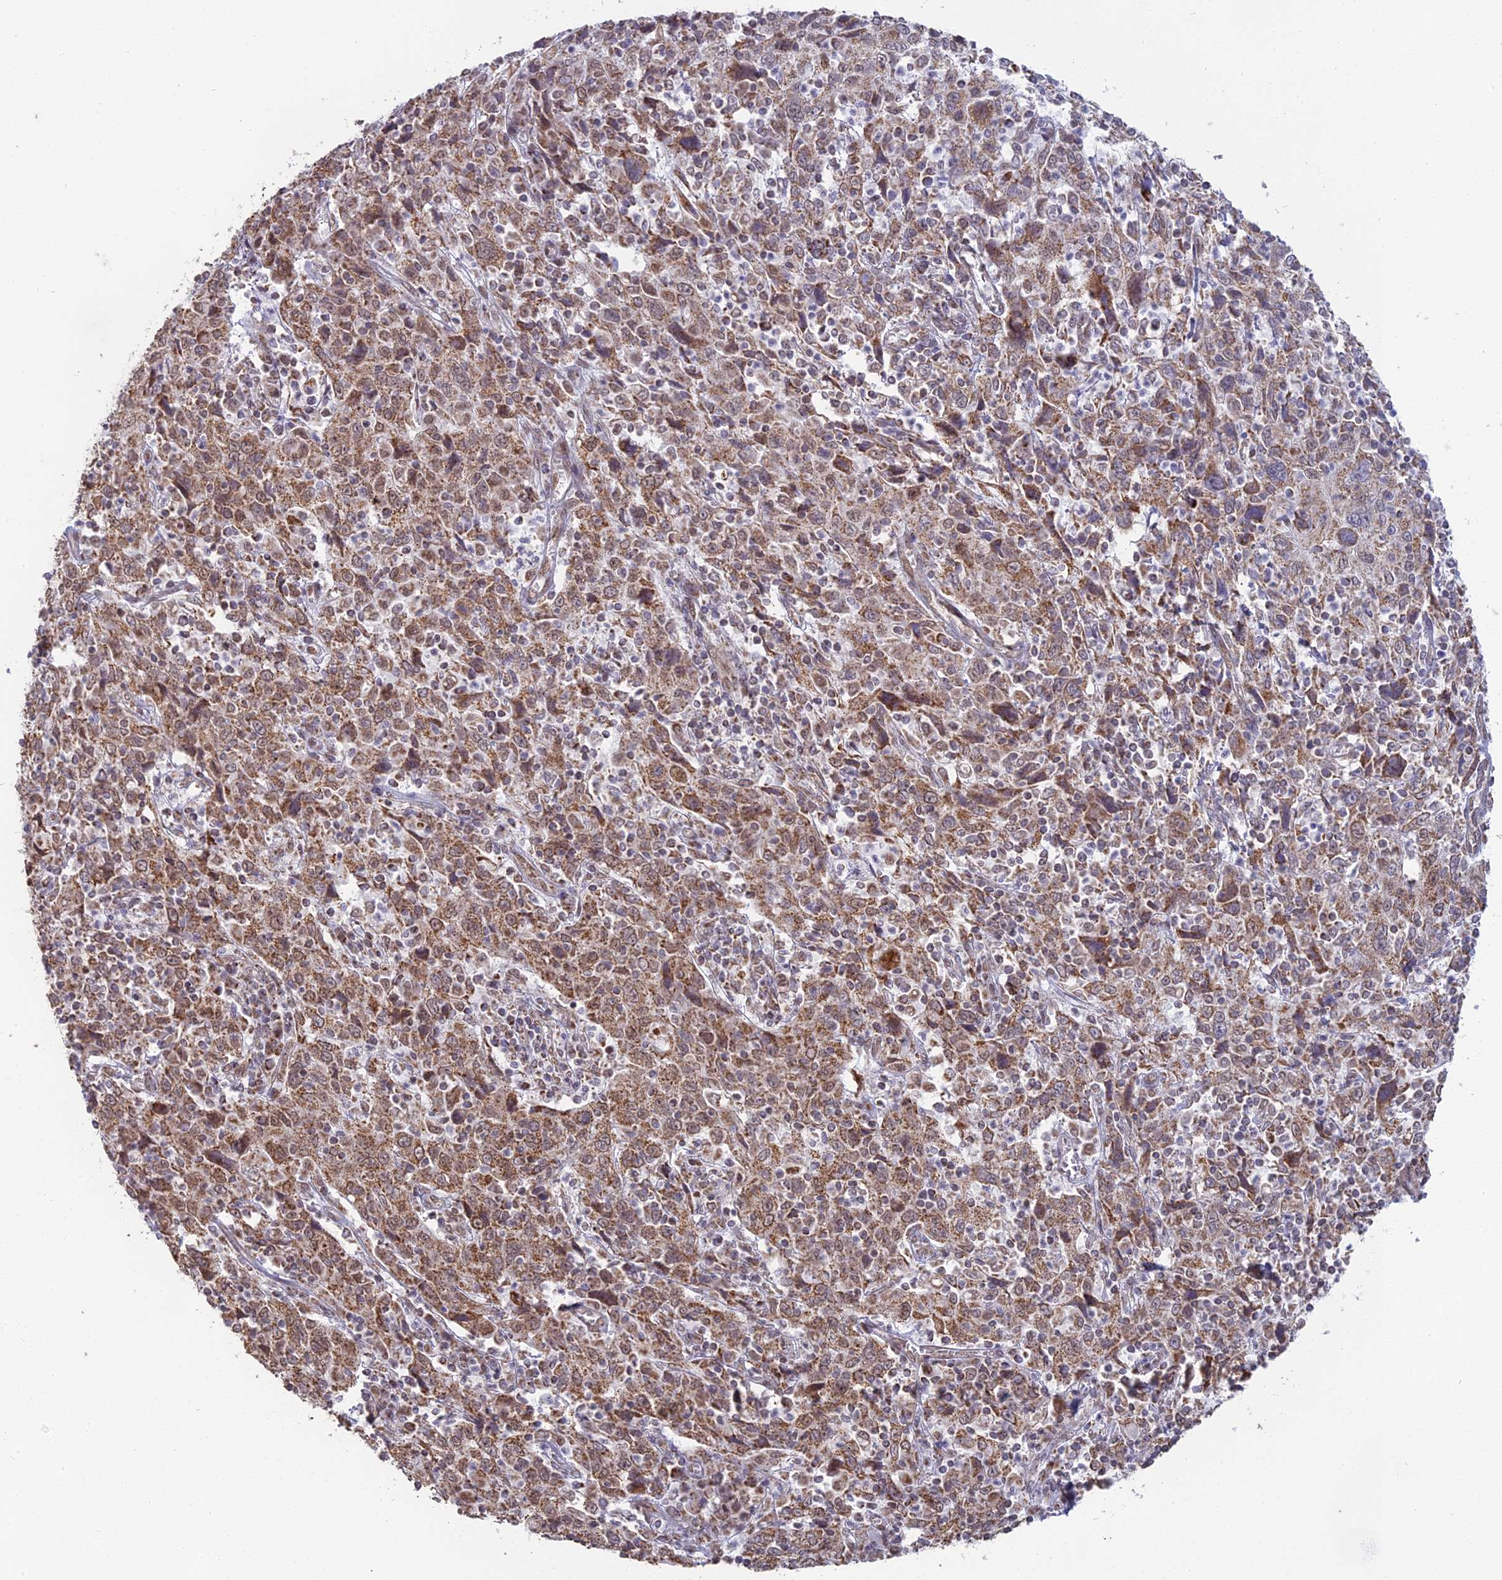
{"staining": {"intensity": "weak", "quantity": "25%-75%", "location": "cytoplasmic/membranous"}, "tissue": "cervical cancer", "cell_type": "Tumor cells", "image_type": "cancer", "snomed": [{"axis": "morphology", "description": "Squamous cell carcinoma, NOS"}, {"axis": "topography", "description": "Cervix"}], "caption": "Cervical cancer (squamous cell carcinoma) stained with a brown dye shows weak cytoplasmic/membranous positive expression in approximately 25%-75% of tumor cells.", "gene": "ARHGAP40", "patient": {"sex": "female", "age": 46}}